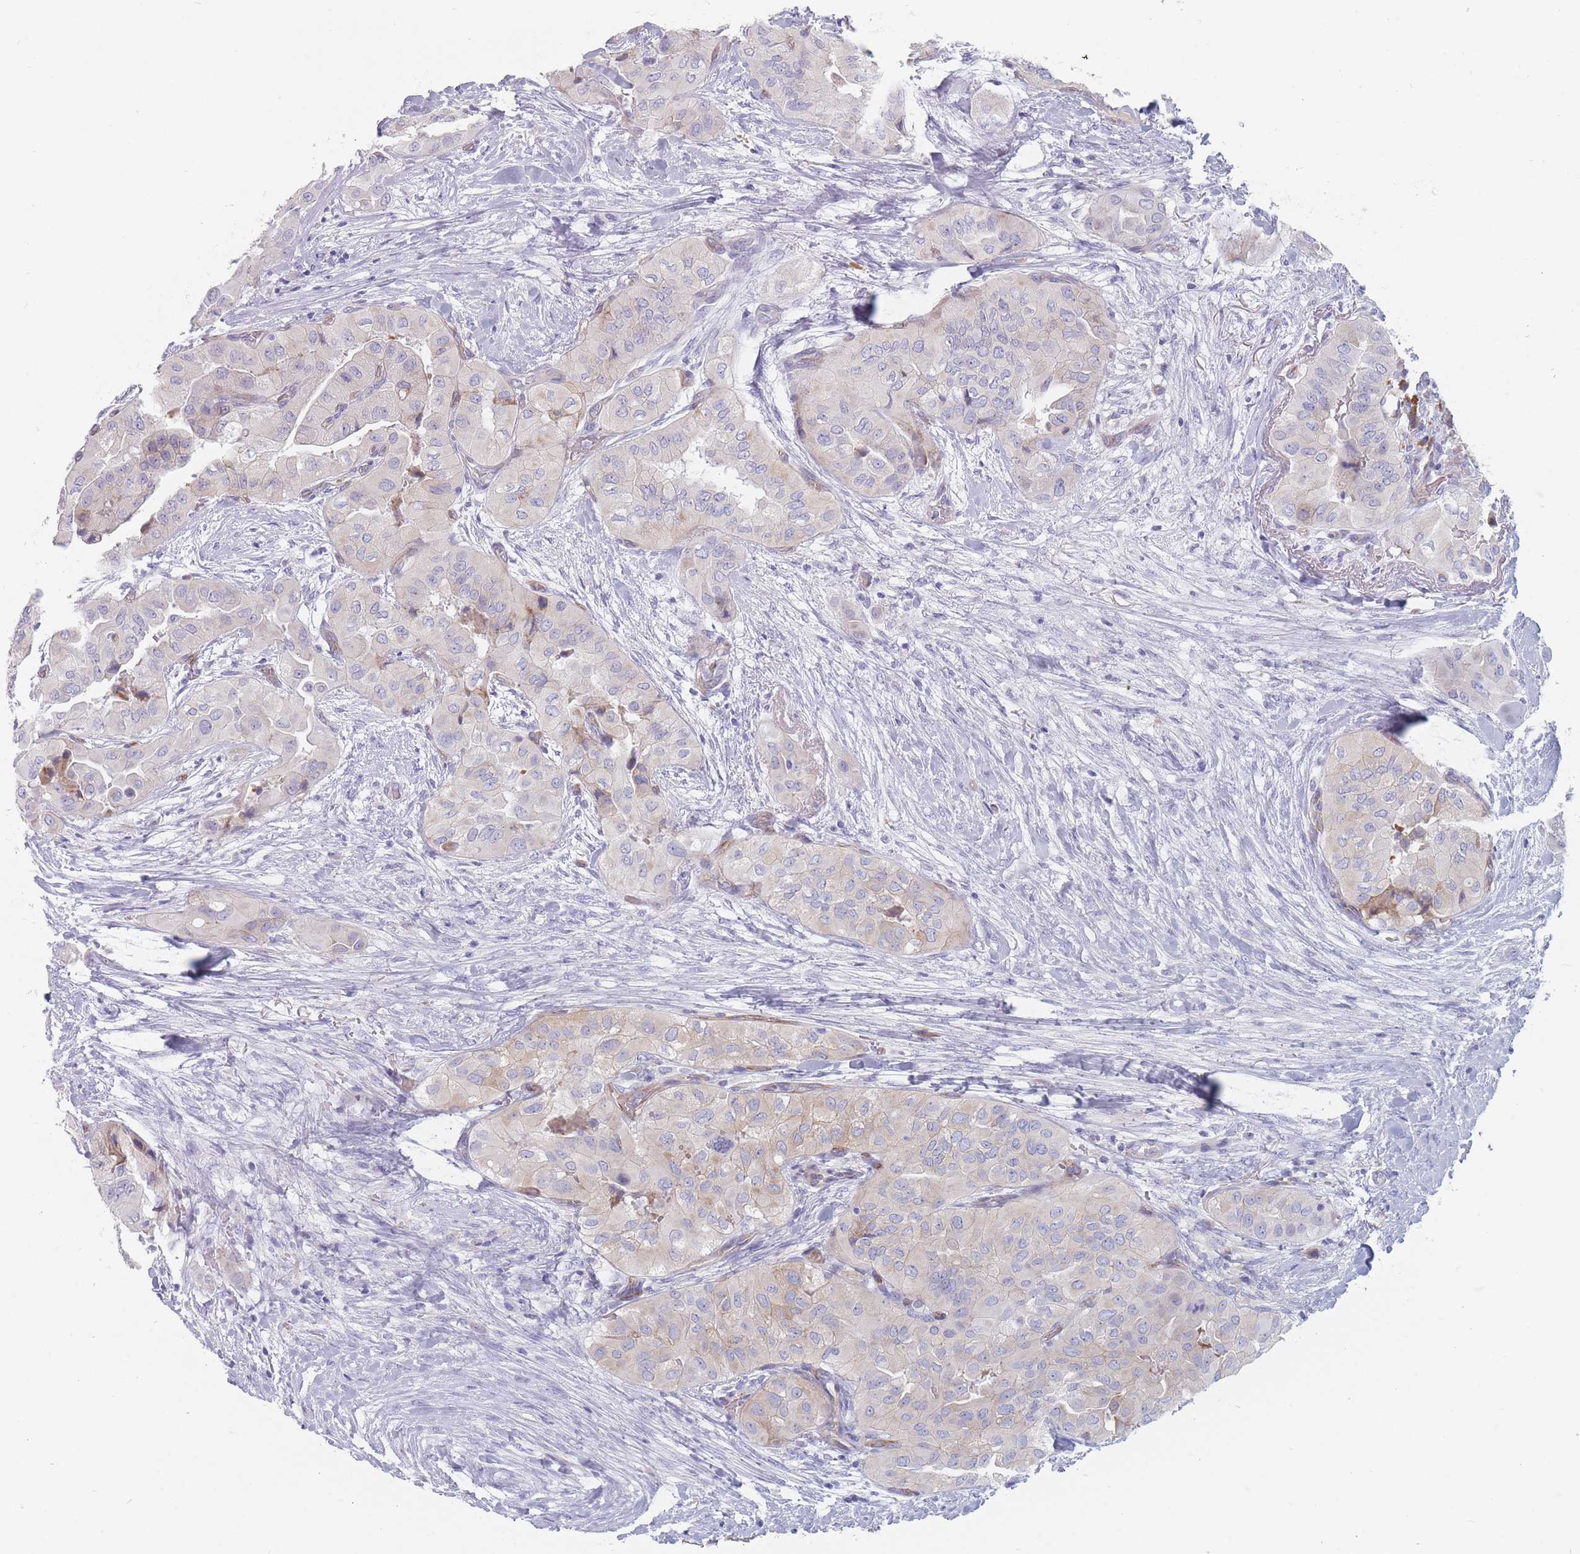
{"staining": {"intensity": "moderate", "quantity": "<25%", "location": "cytoplasmic/membranous"}, "tissue": "head and neck cancer", "cell_type": "Tumor cells", "image_type": "cancer", "snomed": [{"axis": "morphology", "description": "Adenocarcinoma, NOS"}, {"axis": "topography", "description": "Head-Neck"}], "caption": "A brown stain shows moderate cytoplasmic/membranous staining of a protein in head and neck adenocarcinoma tumor cells.", "gene": "ERBIN", "patient": {"sex": "male", "age": 66}}